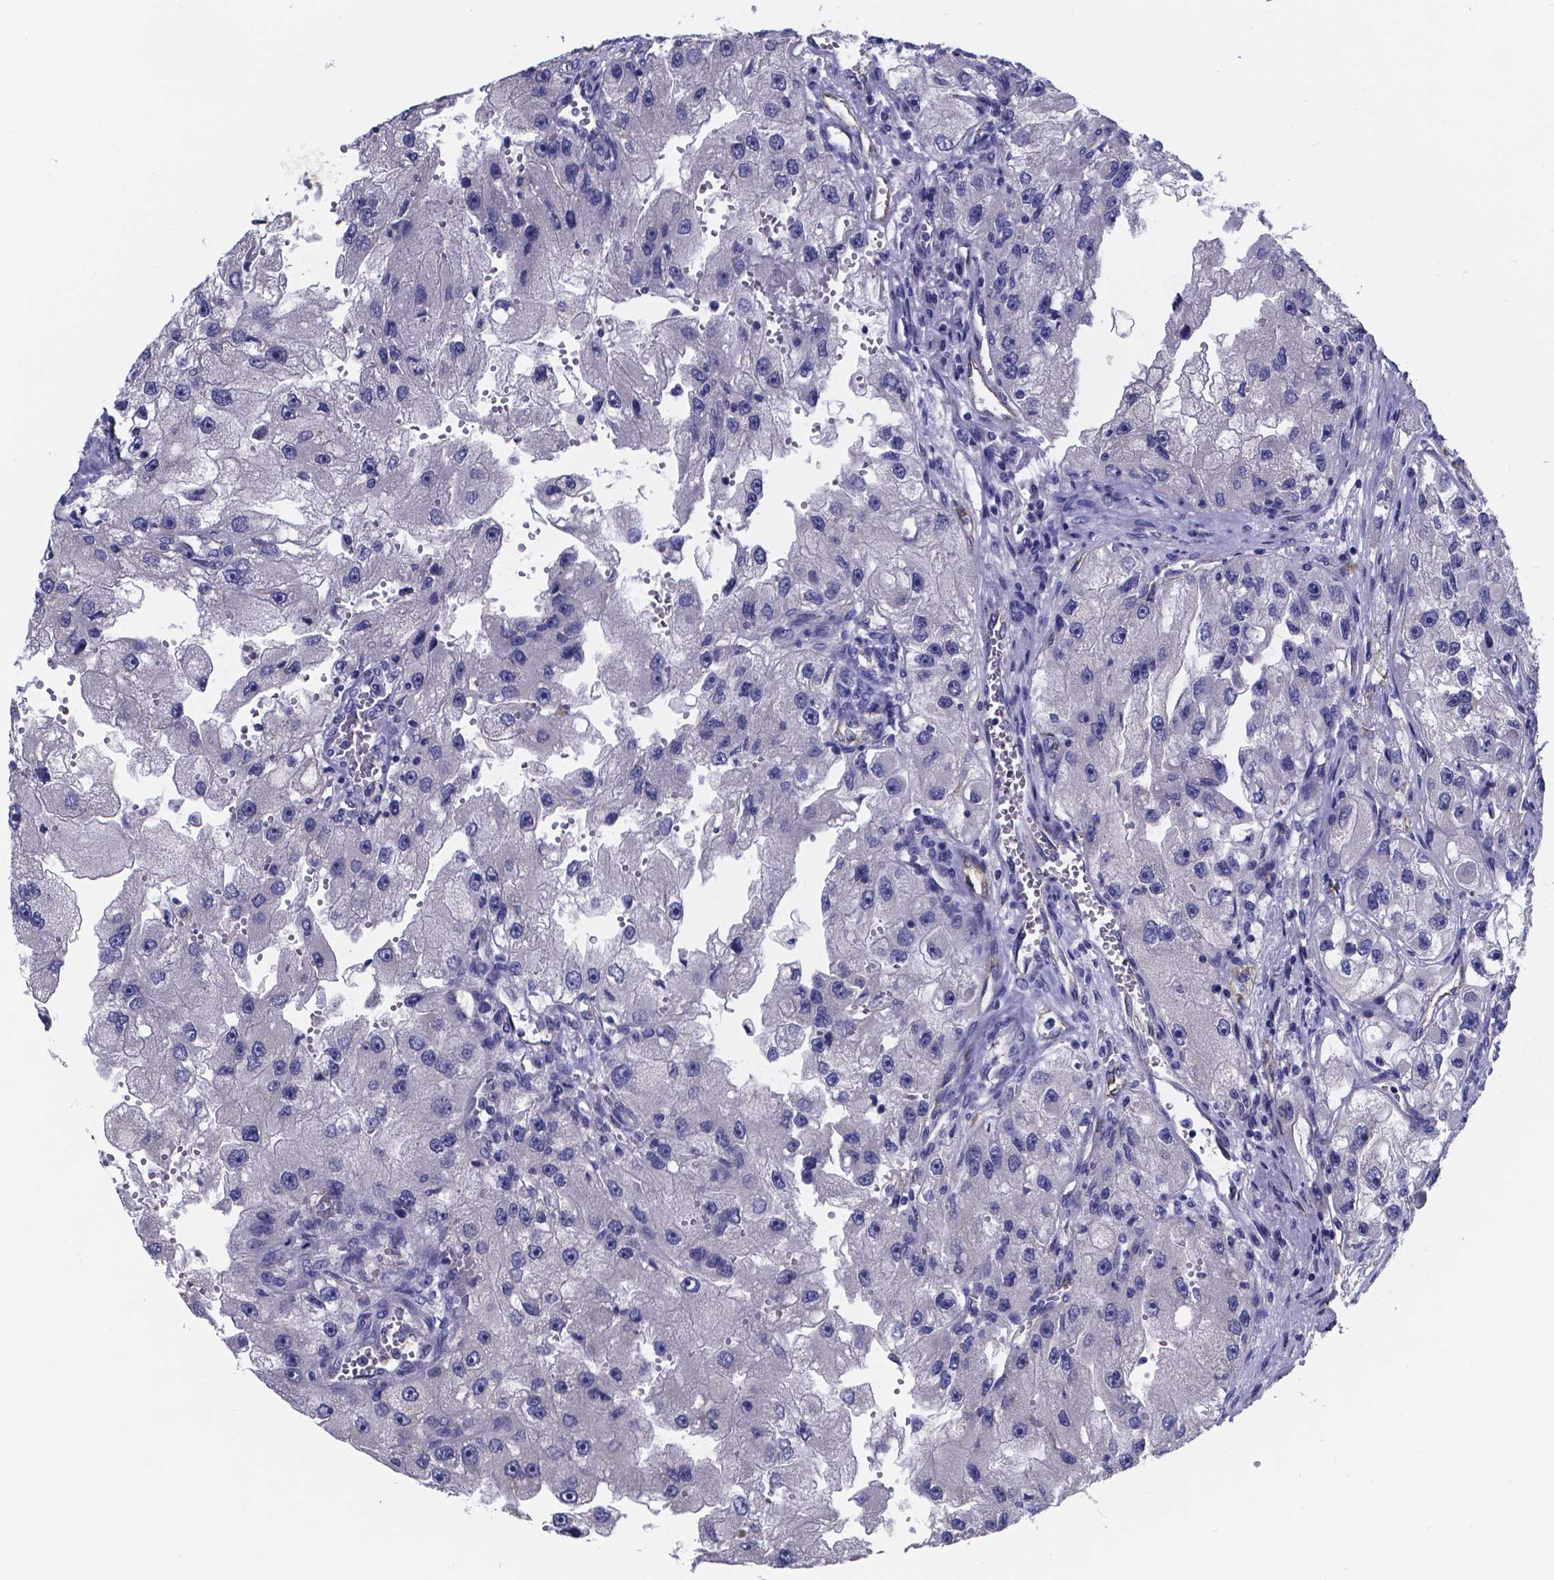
{"staining": {"intensity": "negative", "quantity": "none", "location": "none"}, "tissue": "renal cancer", "cell_type": "Tumor cells", "image_type": "cancer", "snomed": [{"axis": "morphology", "description": "Adenocarcinoma, NOS"}, {"axis": "topography", "description": "Kidney"}], "caption": "IHC image of adenocarcinoma (renal) stained for a protein (brown), which shows no staining in tumor cells.", "gene": "SFRP4", "patient": {"sex": "male", "age": 63}}